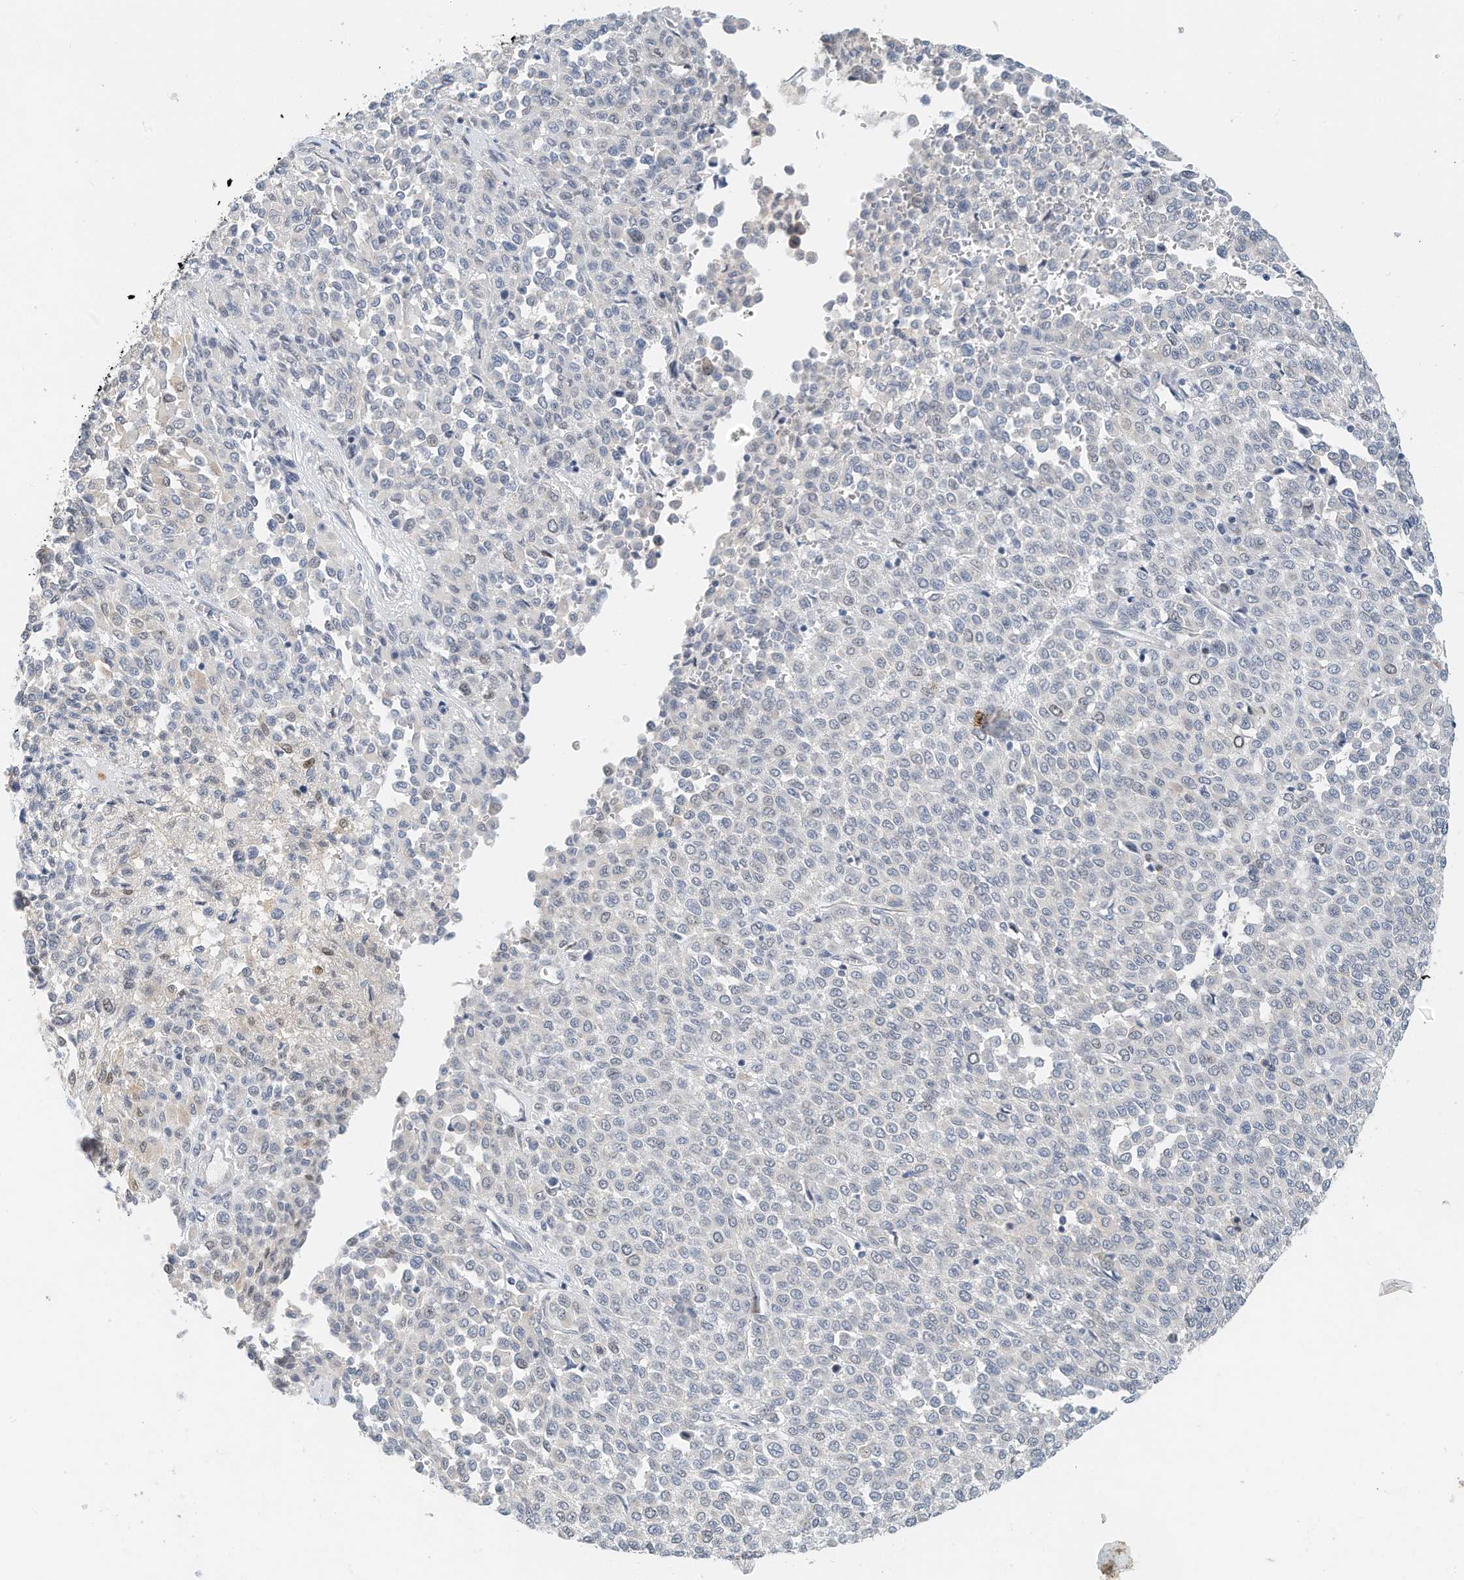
{"staining": {"intensity": "negative", "quantity": "none", "location": "none"}, "tissue": "melanoma", "cell_type": "Tumor cells", "image_type": "cancer", "snomed": [{"axis": "morphology", "description": "Malignant melanoma, Metastatic site"}, {"axis": "topography", "description": "Pancreas"}], "caption": "IHC image of human malignant melanoma (metastatic site) stained for a protein (brown), which demonstrates no positivity in tumor cells.", "gene": "ARHGAP28", "patient": {"sex": "female", "age": 30}}